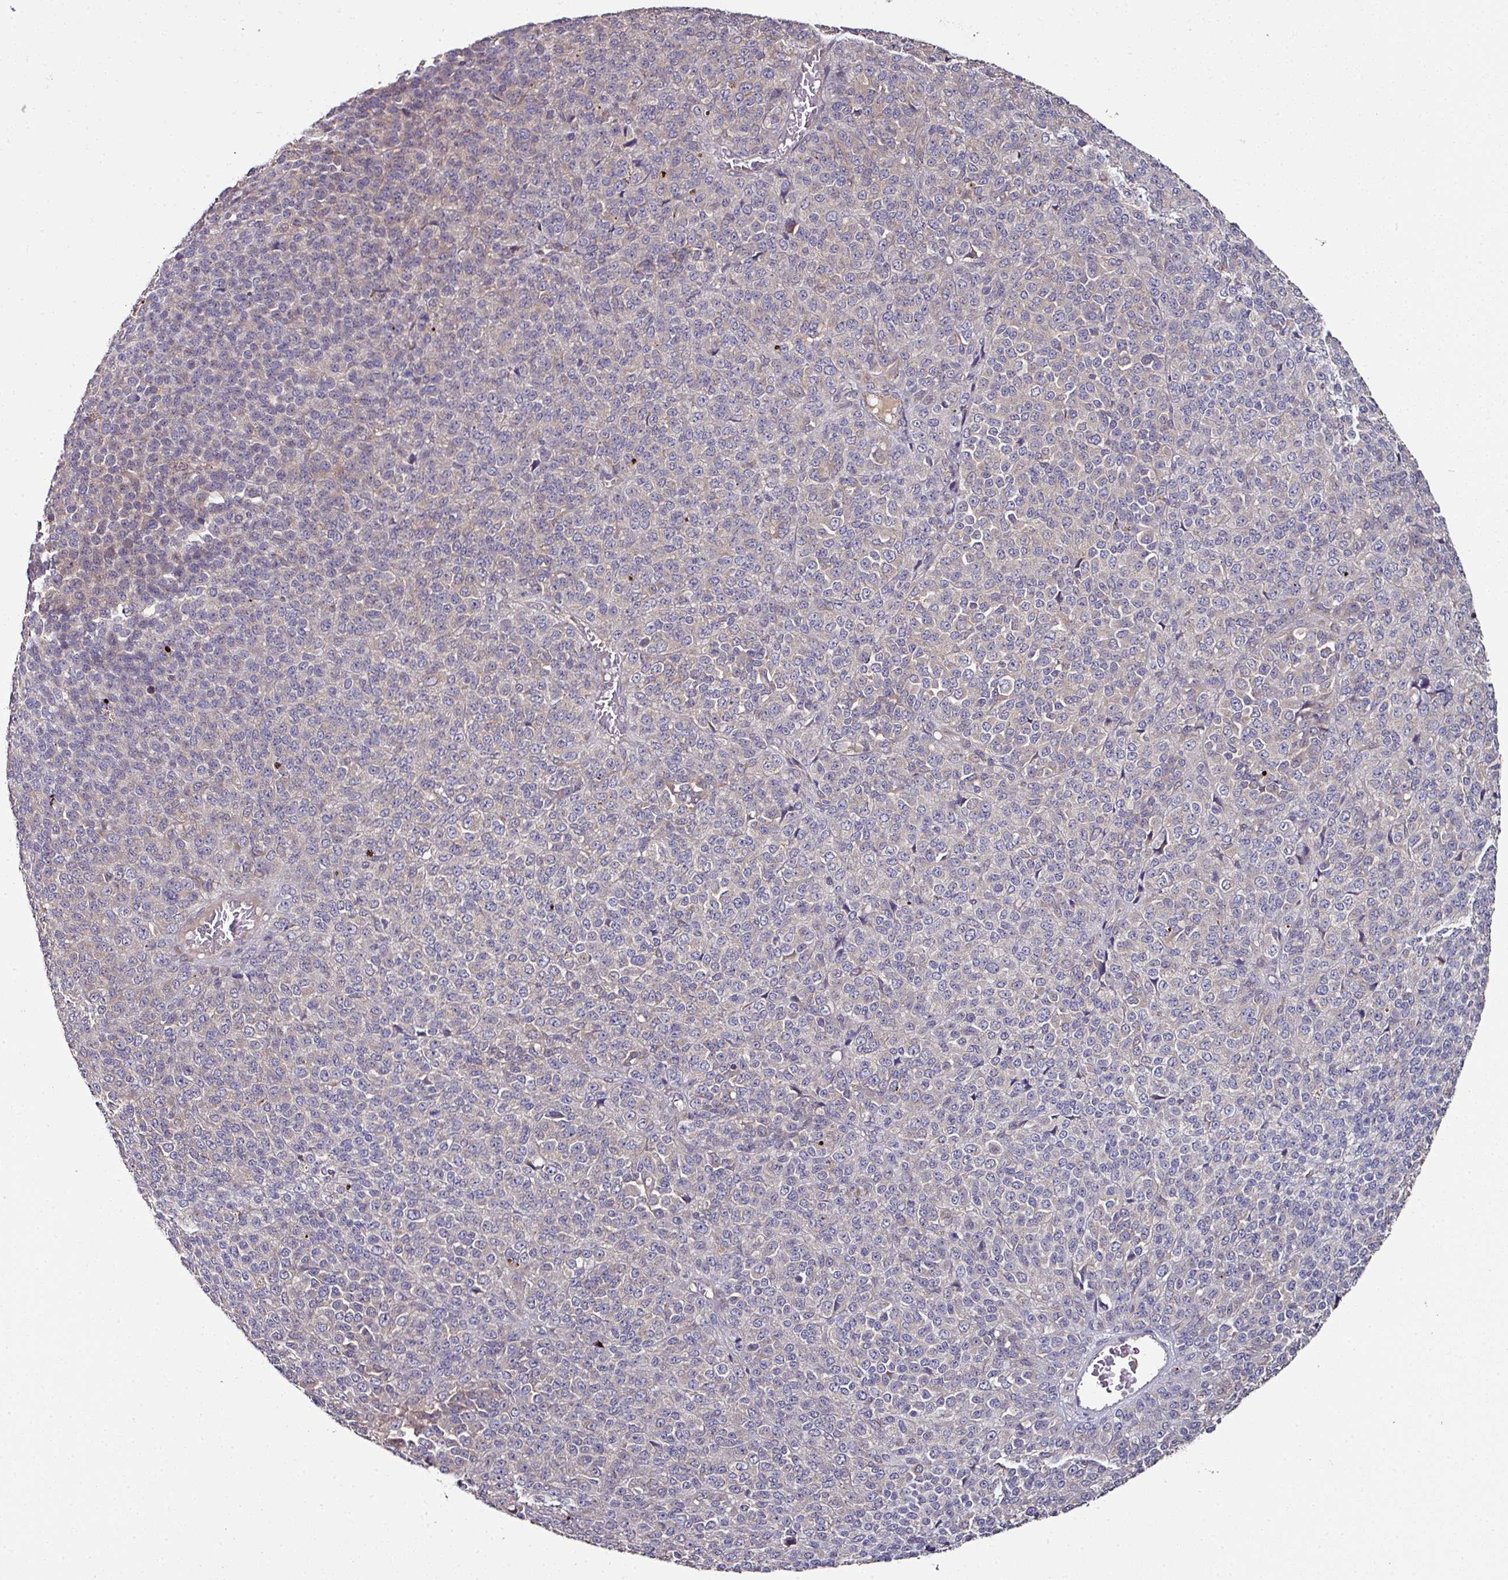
{"staining": {"intensity": "negative", "quantity": "none", "location": "none"}, "tissue": "melanoma", "cell_type": "Tumor cells", "image_type": "cancer", "snomed": [{"axis": "morphology", "description": "Malignant melanoma, Metastatic site"}, {"axis": "topography", "description": "Brain"}], "caption": "Immunohistochemistry micrograph of malignant melanoma (metastatic site) stained for a protein (brown), which reveals no expression in tumor cells. (Stains: DAB immunohistochemistry (IHC) with hematoxylin counter stain, Microscopy: brightfield microscopy at high magnification).", "gene": "CTDSP2", "patient": {"sex": "female", "age": 56}}